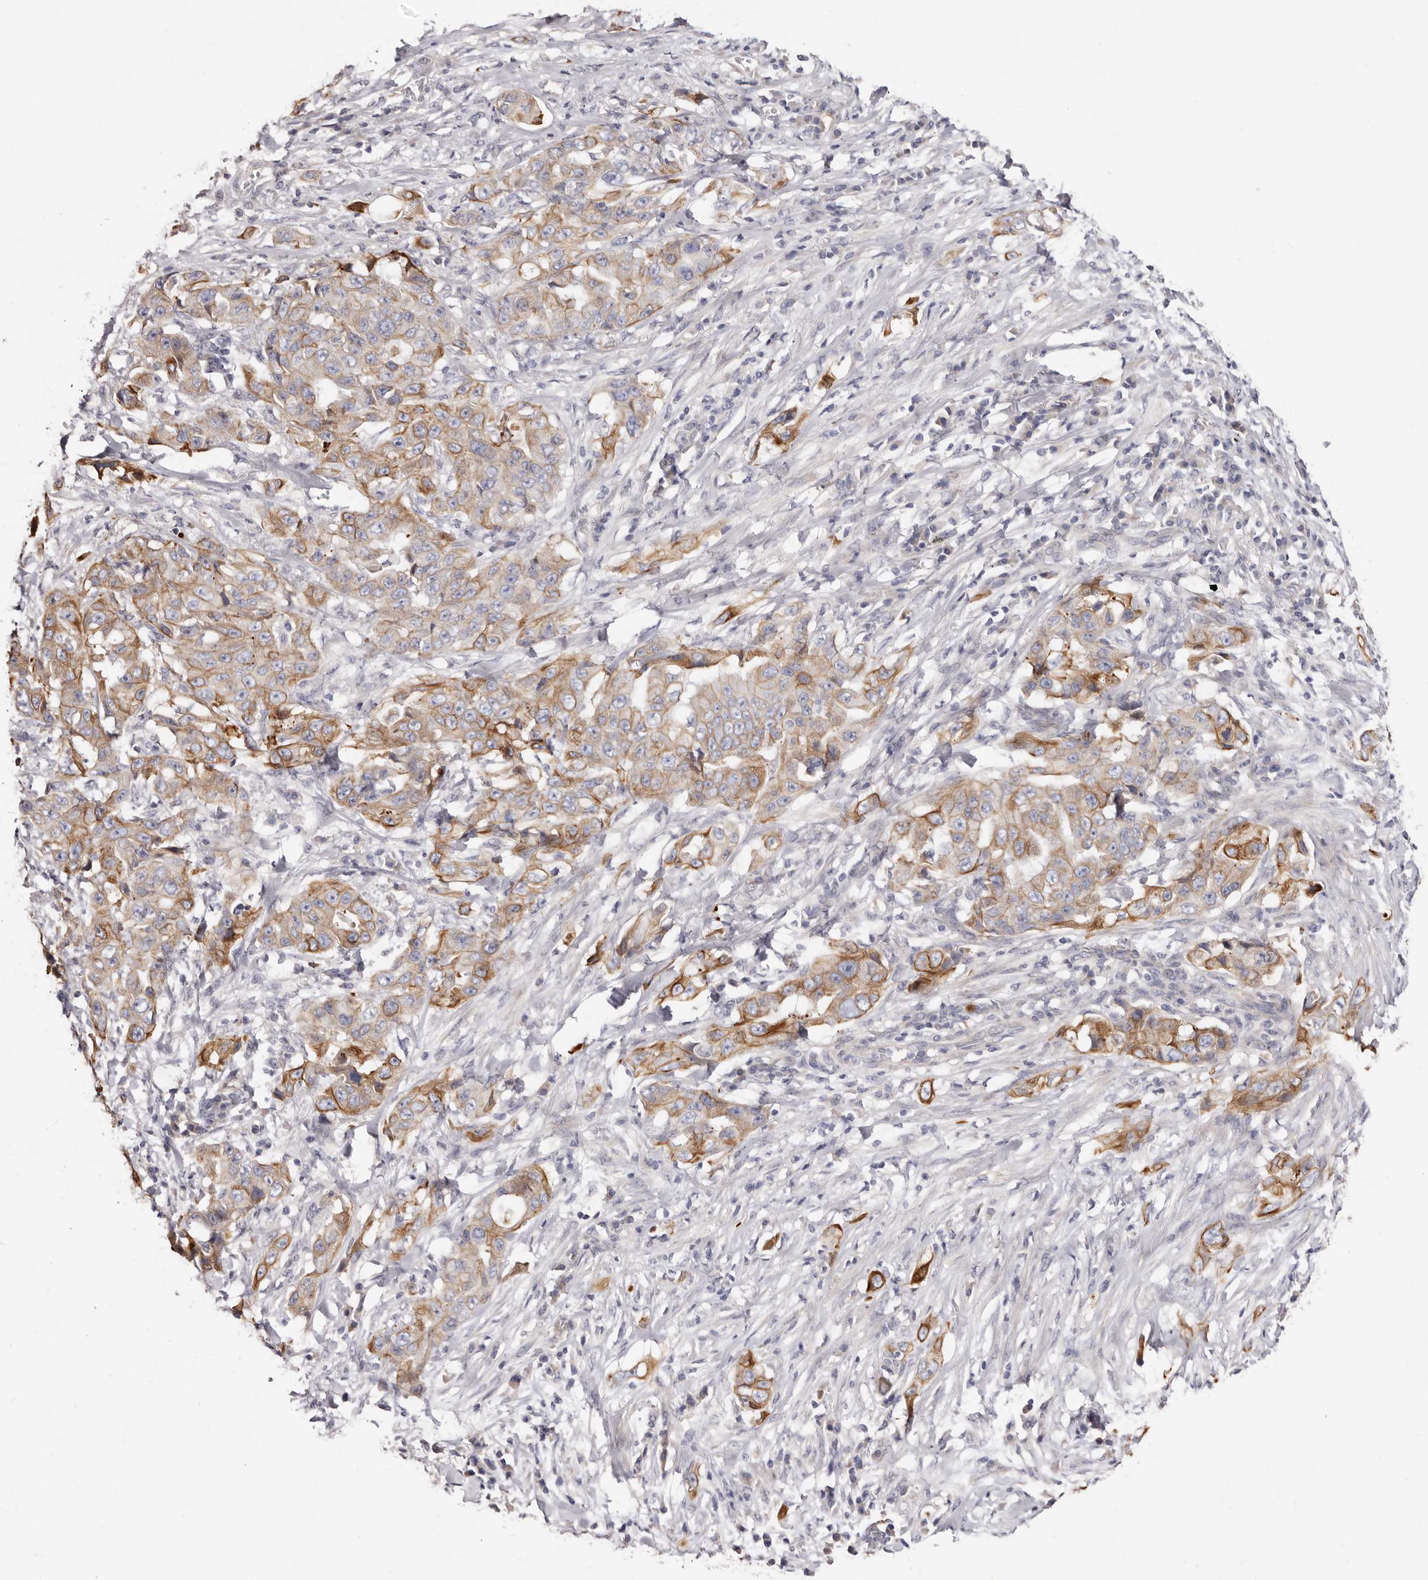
{"staining": {"intensity": "moderate", "quantity": "25%-75%", "location": "cytoplasmic/membranous"}, "tissue": "lung cancer", "cell_type": "Tumor cells", "image_type": "cancer", "snomed": [{"axis": "morphology", "description": "Adenocarcinoma, NOS"}, {"axis": "topography", "description": "Lung"}], "caption": "Protein expression analysis of human lung adenocarcinoma reveals moderate cytoplasmic/membranous expression in about 25%-75% of tumor cells.", "gene": "STK16", "patient": {"sex": "female", "age": 51}}